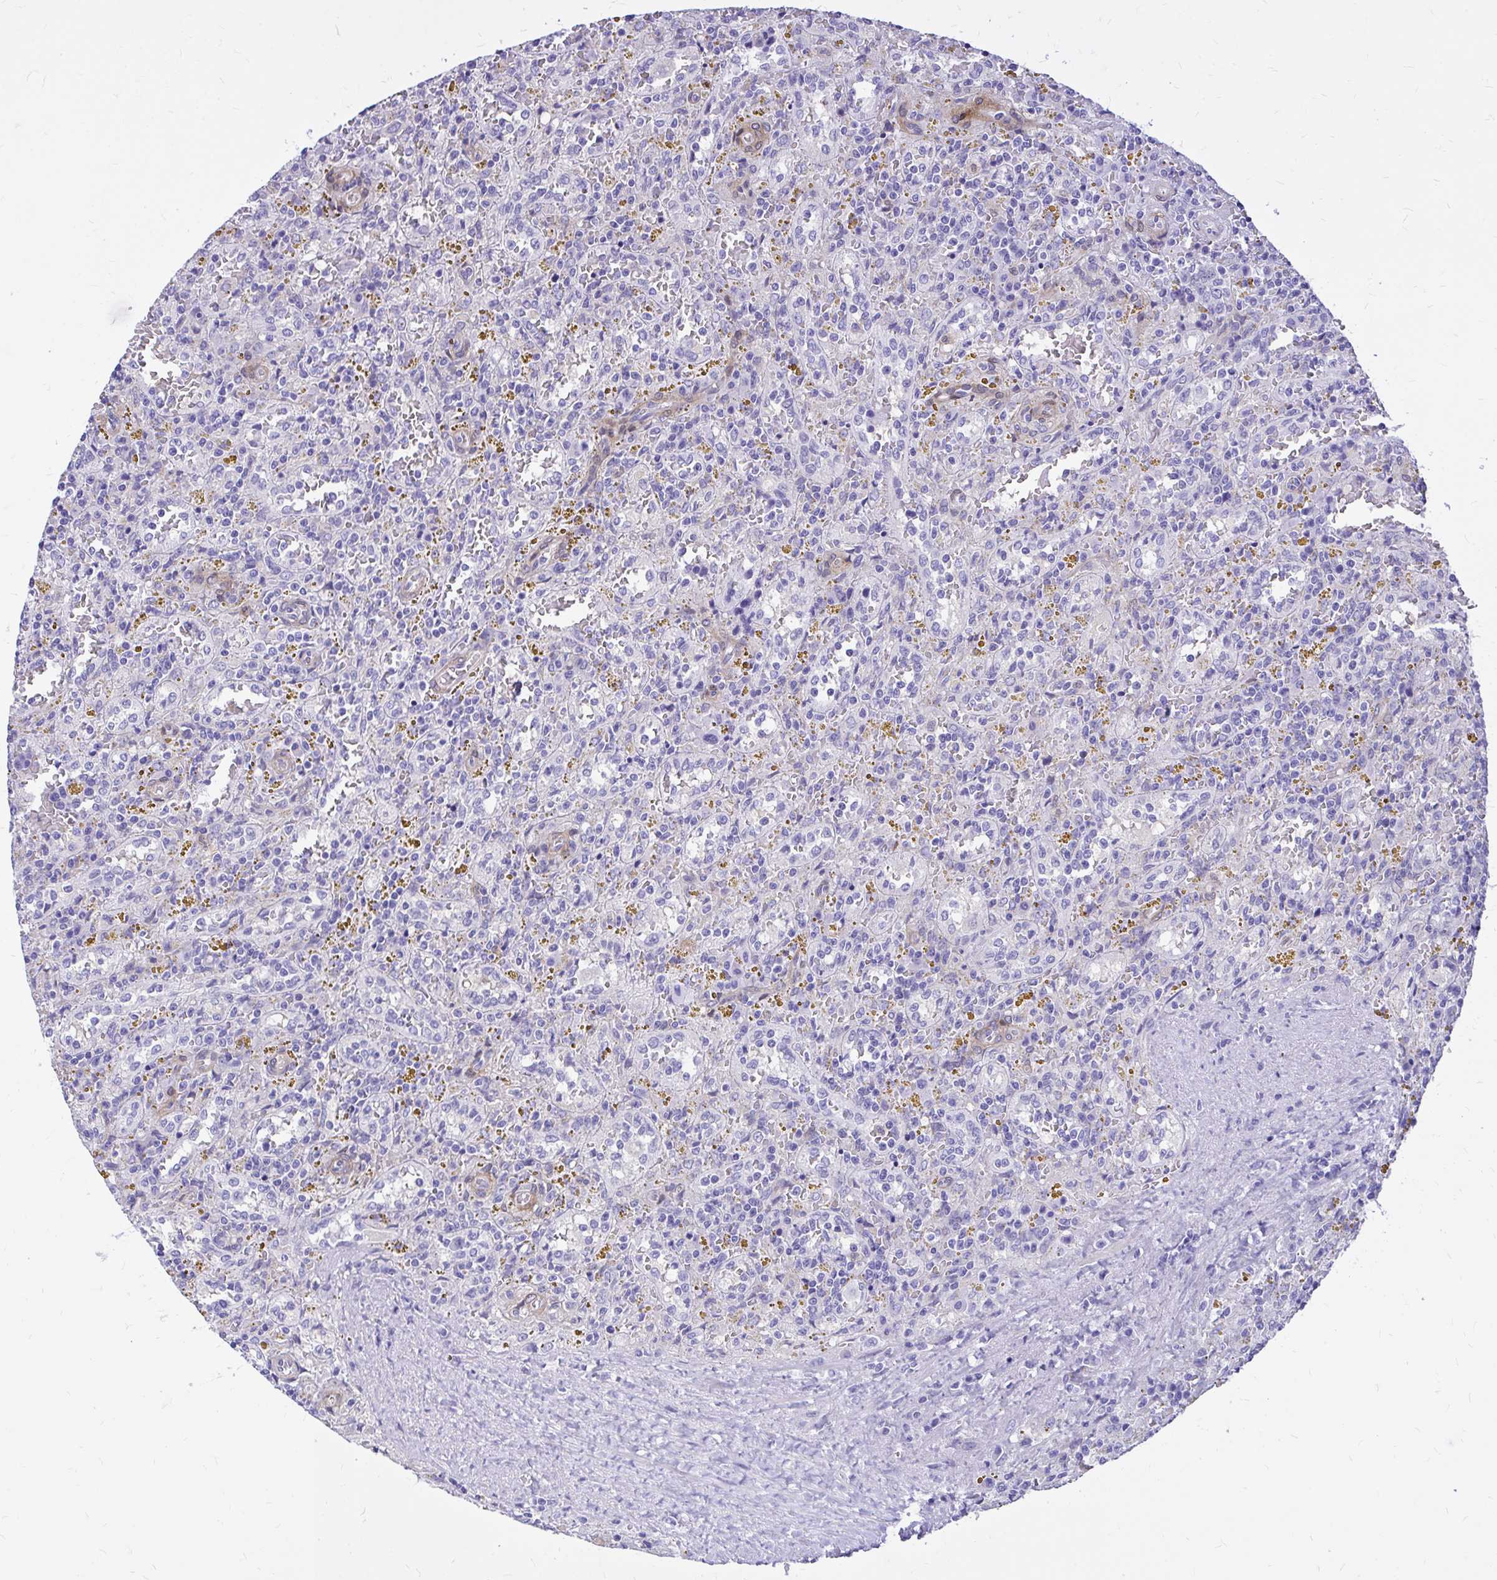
{"staining": {"intensity": "negative", "quantity": "none", "location": "none"}, "tissue": "lymphoma", "cell_type": "Tumor cells", "image_type": "cancer", "snomed": [{"axis": "morphology", "description": "Malignant lymphoma, non-Hodgkin's type, Low grade"}, {"axis": "topography", "description": "Spleen"}], "caption": "Human lymphoma stained for a protein using immunohistochemistry exhibits no expression in tumor cells.", "gene": "ADAMTSL1", "patient": {"sex": "female", "age": 65}}